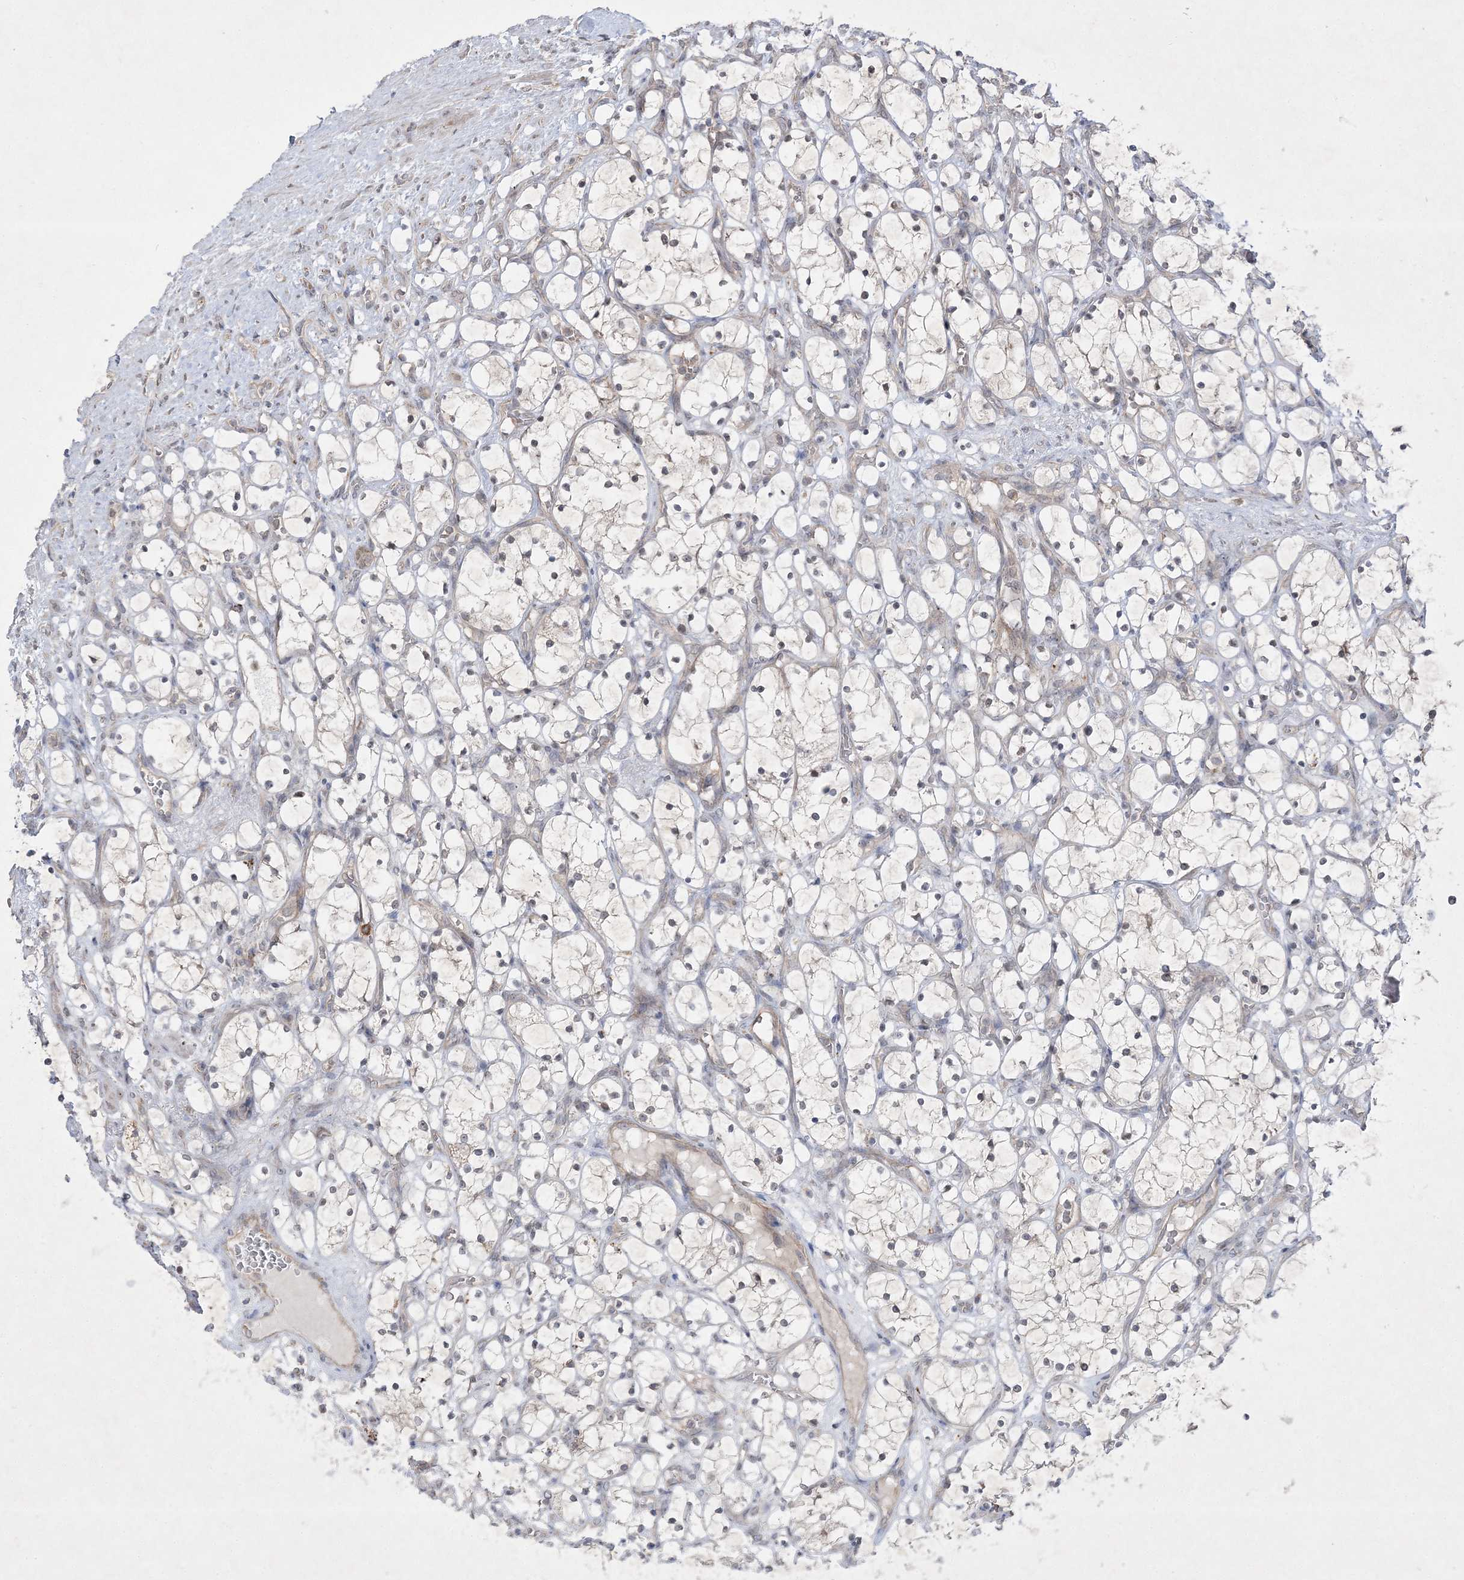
{"staining": {"intensity": "negative", "quantity": "none", "location": "none"}, "tissue": "renal cancer", "cell_type": "Tumor cells", "image_type": "cancer", "snomed": [{"axis": "morphology", "description": "Adenocarcinoma, NOS"}, {"axis": "topography", "description": "Kidney"}], "caption": "The photomicrograph demonstrates no significant positivity in tumor cells of renal adenocarcinoma.", "gene": "CLNK", "patient": {"sex": "female", "age": 69}}